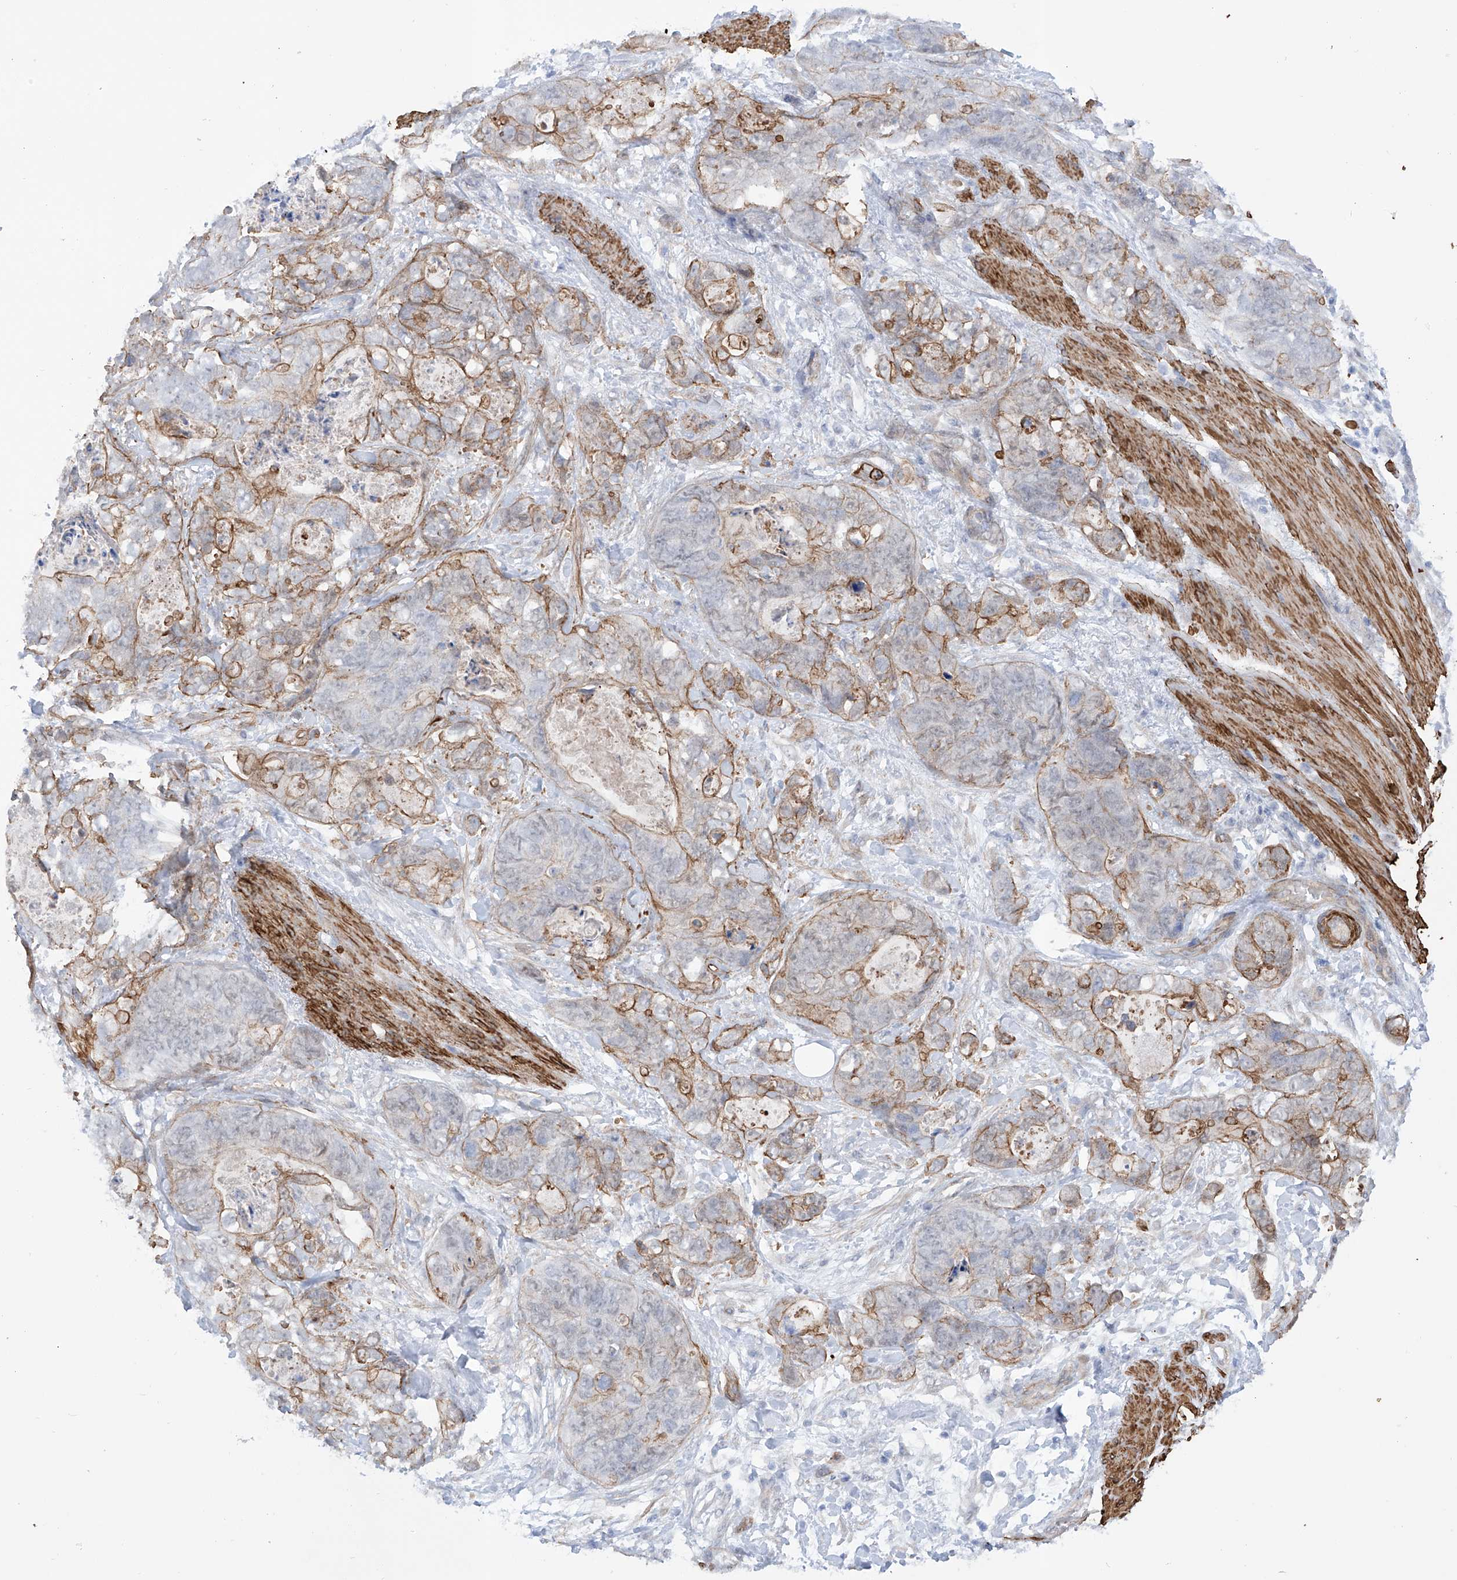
{"staining": {"intensity": "moderate", "quantity": "25%-75%", "location": "cytoplasmic/membranous"}, "tissue": "stomach cancer", "cell_type": "Tumor cells", "image_type": "cancer", "snomed": [{"axis": "morphology", "description": "Normal tissue, NOS"}, {"axis": "morphology", "description": "Adenocarcinoma, NOS"}, {"axis": "topography", "description": "Stomach"}], "caption": "A micrograph of adenocarcinoma (stomach) stained for a protein shows moderate cytoplasmic/membranous brown staining in tumor cells. (Stains: DAB in brown, nuclei in blue, Microscopy: brightfield microscopy at high magnification).", "gene": "ZNF490", "patient": {"sex": "female", "age": 89}}